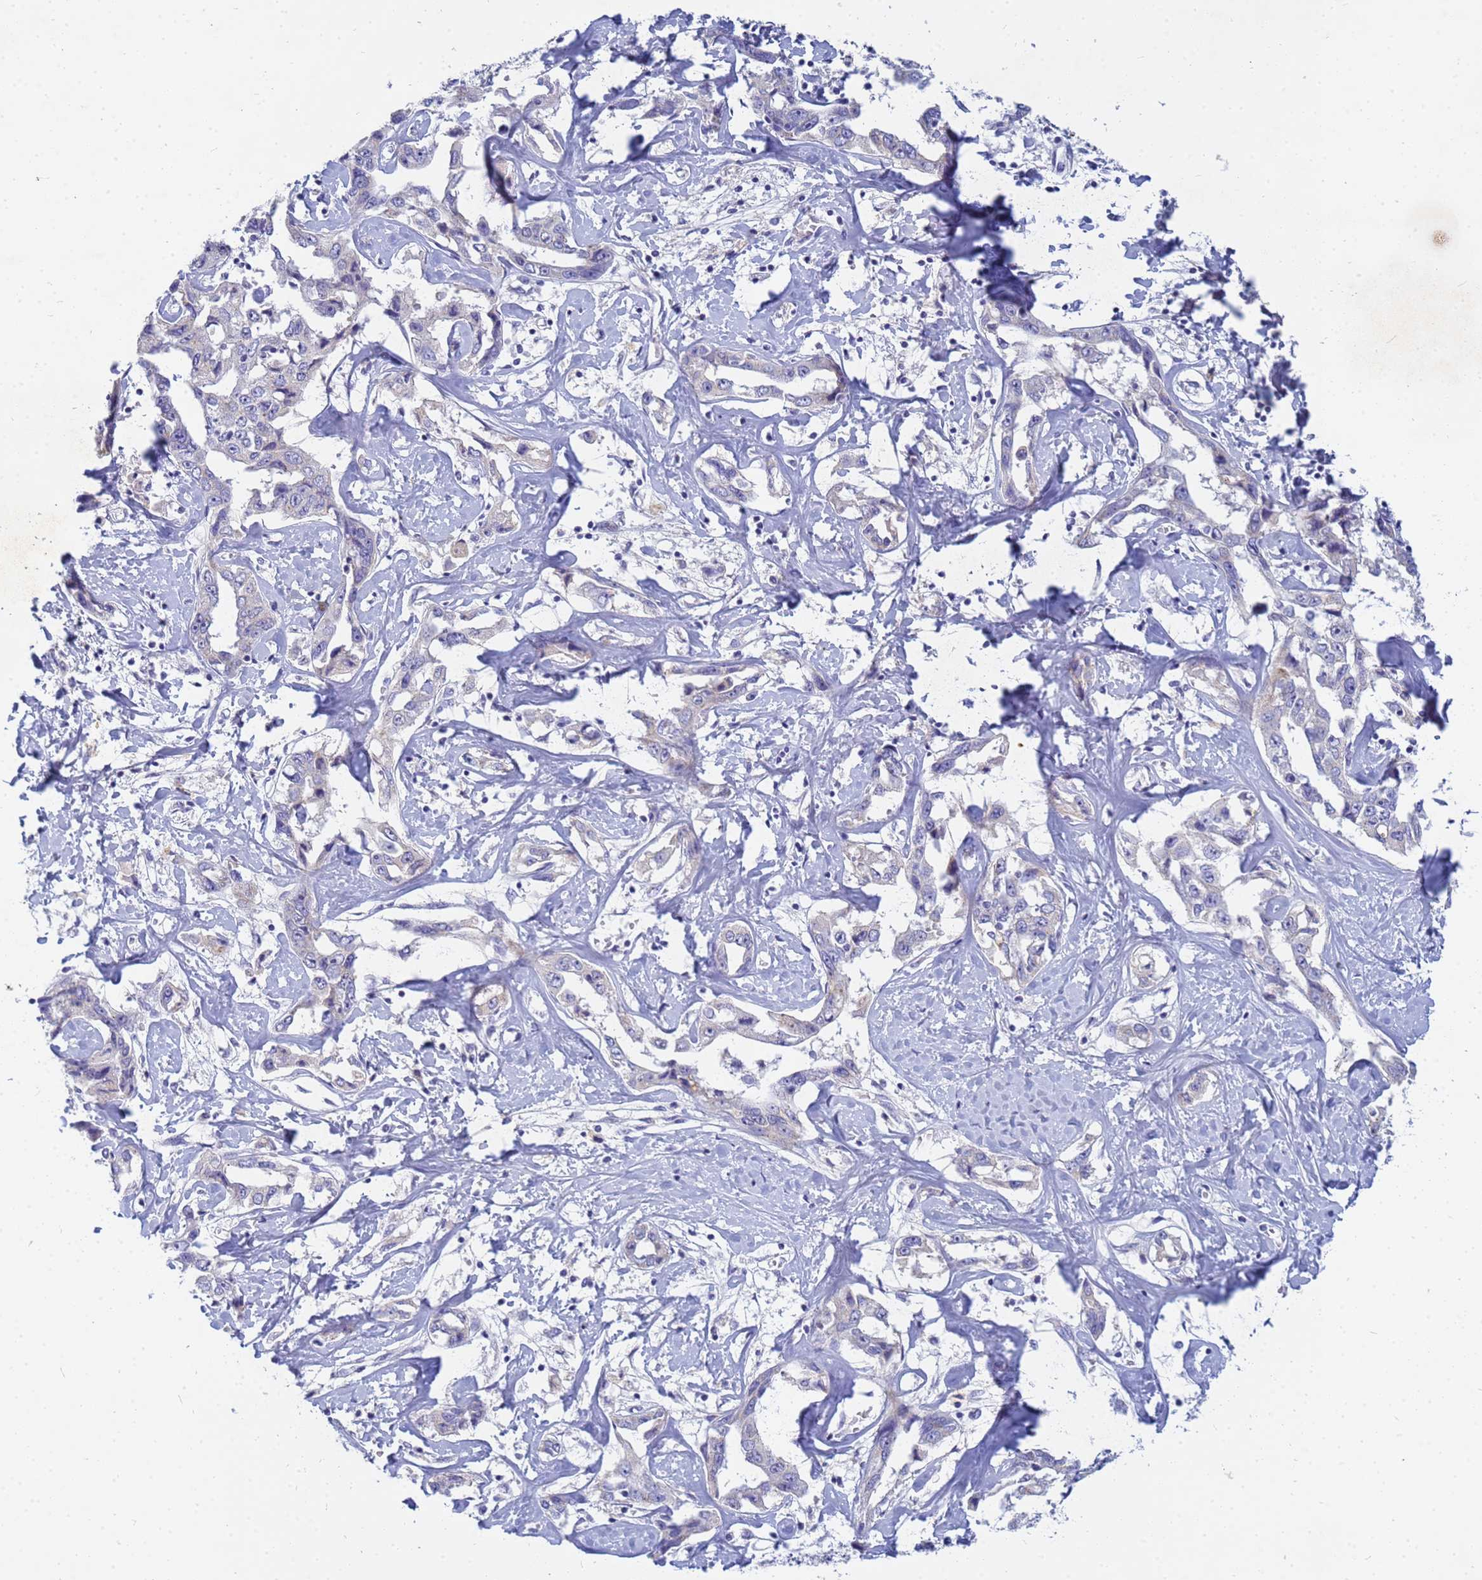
{"staining": {"intensity": "negative", "quantity": "none", "location": "none"}, "tissue": "liver cancer", "cell_type": "Tumor cells", "image_type": "cancer", "snomed": [{"axis": "morphology", "description": "Cholangiocarcinoma"}, {"axis": "topography", "description": "Liver"}], "caption": "Cholangiocarcinoma (liver) was stained to show a protein in brown. There is no significant expression in tumor cells.", "gene": "B3GNT8", "patient": {"sex": "male", "age": 59}}